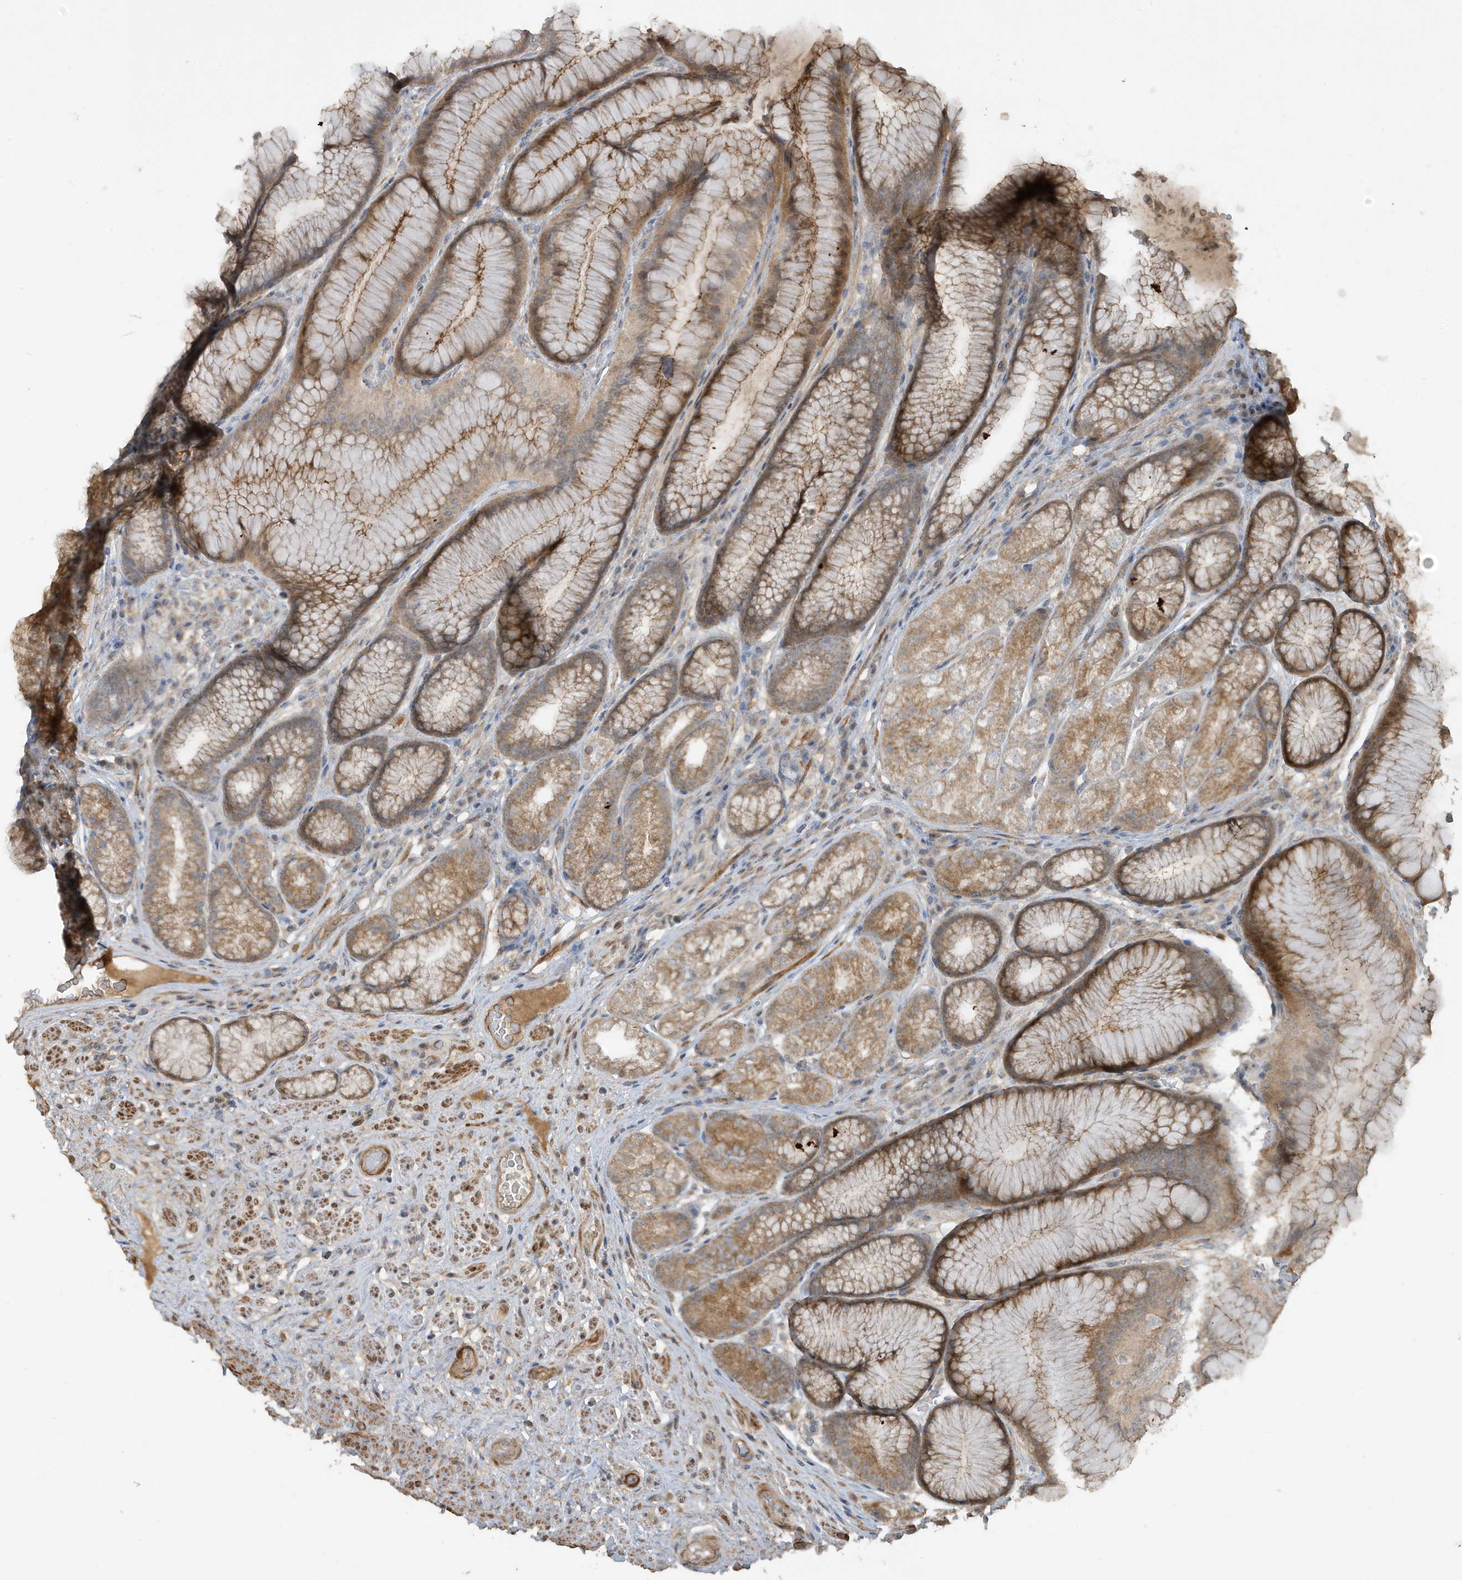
{"staining": {"intensity": "moderate", "quantity": ">75%", "location": "cytoplasmic/membranous"}, "tissue": "stomach", "cell_type": "Glandular cells", "image_type": "normal", "snomed": [{"axis": "morphology", "description": "Normal tissue, NOS"}, {"axis": "topography", "description": "Stomach"}], "caption": "A brown stain shows moderate cytoplasmic/membranous expression of a protein in glandular cells of normal human stomach. Immunohistochemistry stains the protein in brown and the nuclei are stained blue.", "gene": "PRRT3", "patient": {"sex": "male", "age": 57}}